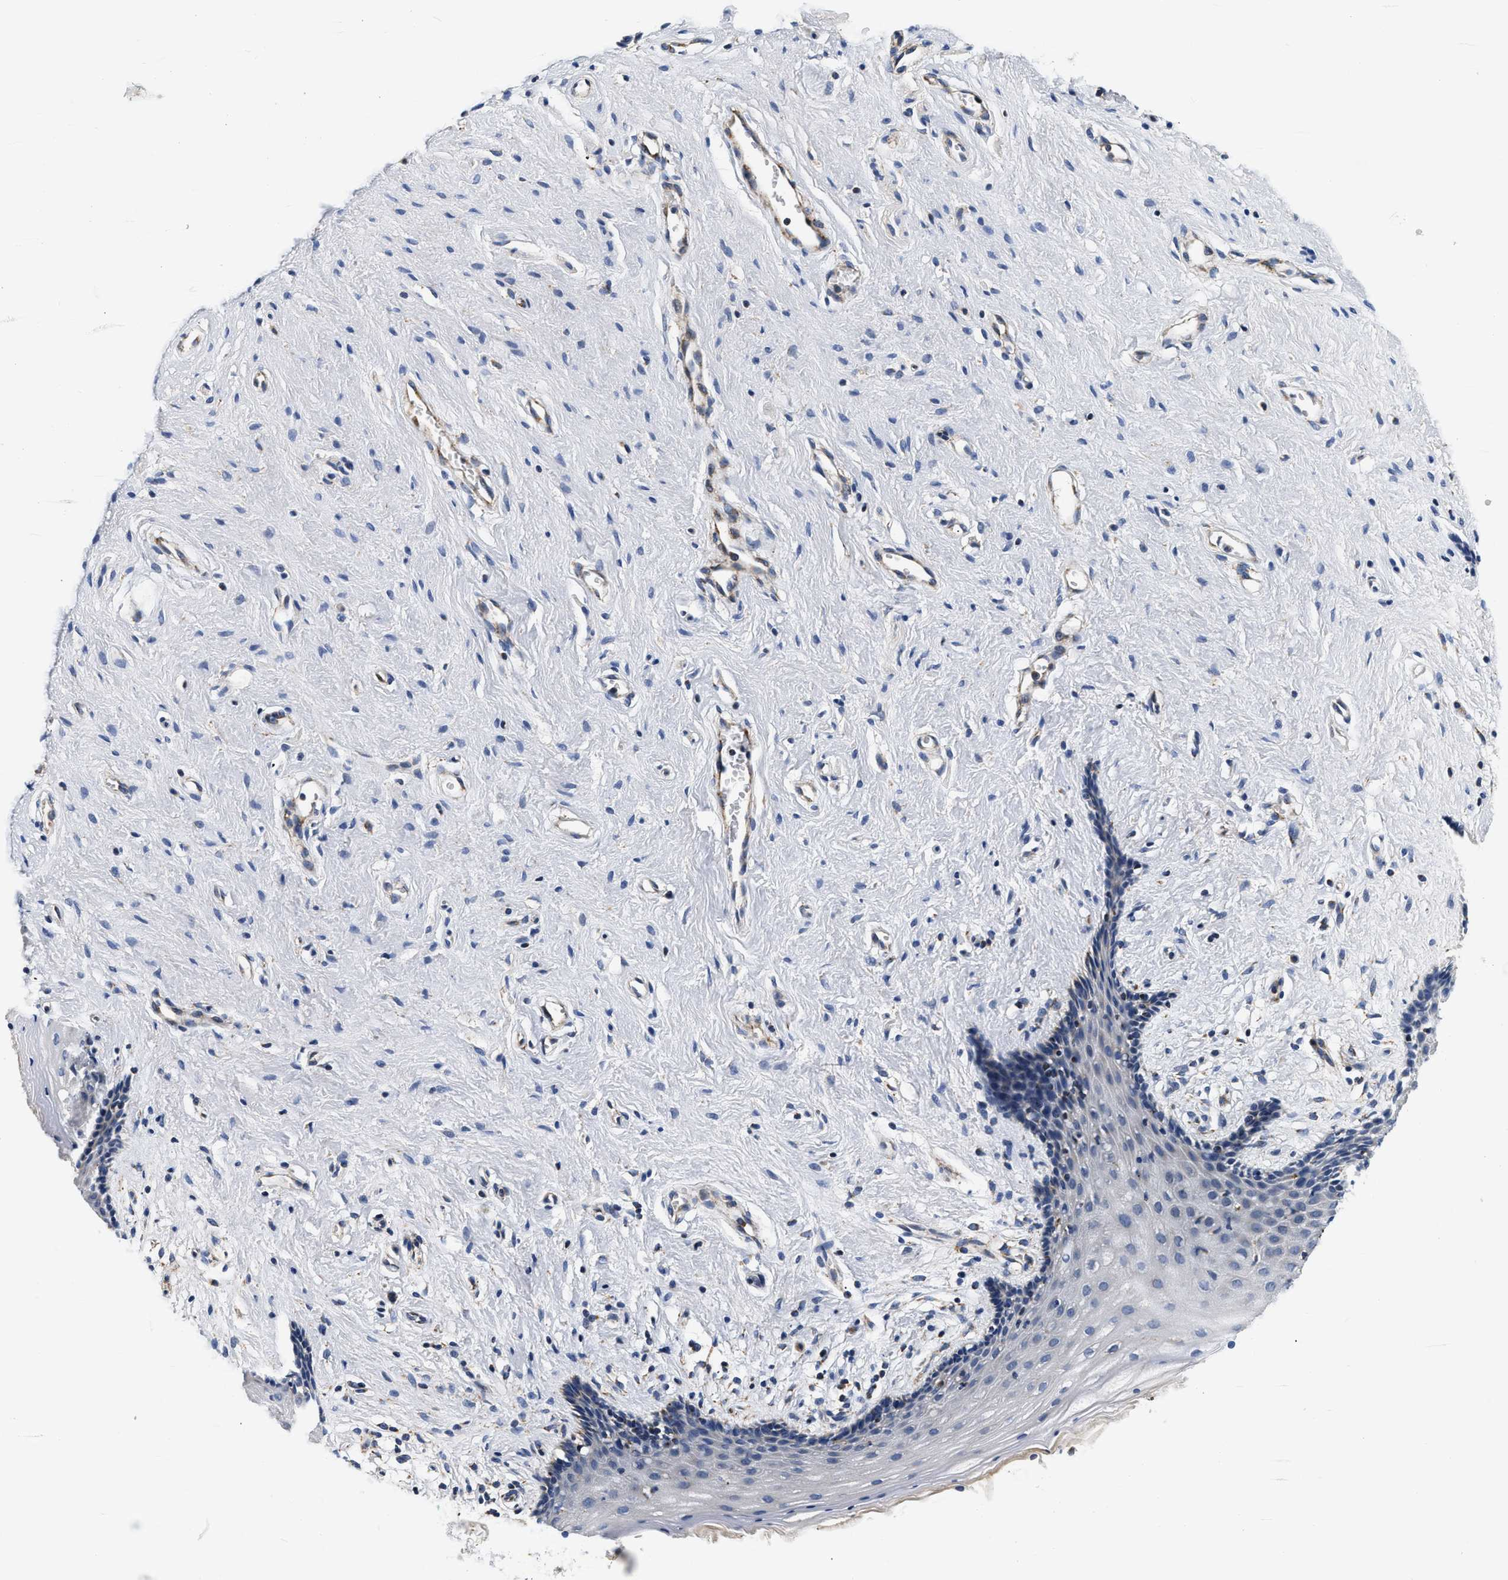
{"staining": {"intensity": "negative", "quantity": "none", "location": "none"}, "tissue": "vagina", "cell_type": "Squamous epithelial cells", "image_type": "normal", "snomed": [{"axis": "morphology", "description": "Normal tissue, NOS"}, {"axis": "topography", "description": "Vagina"}], "caption": "The histopathology image reveals no staining of squamous epithelial cells in normal vagina.", "gene": "PDP1", "patient": {"sex": "female", "age": 44}}